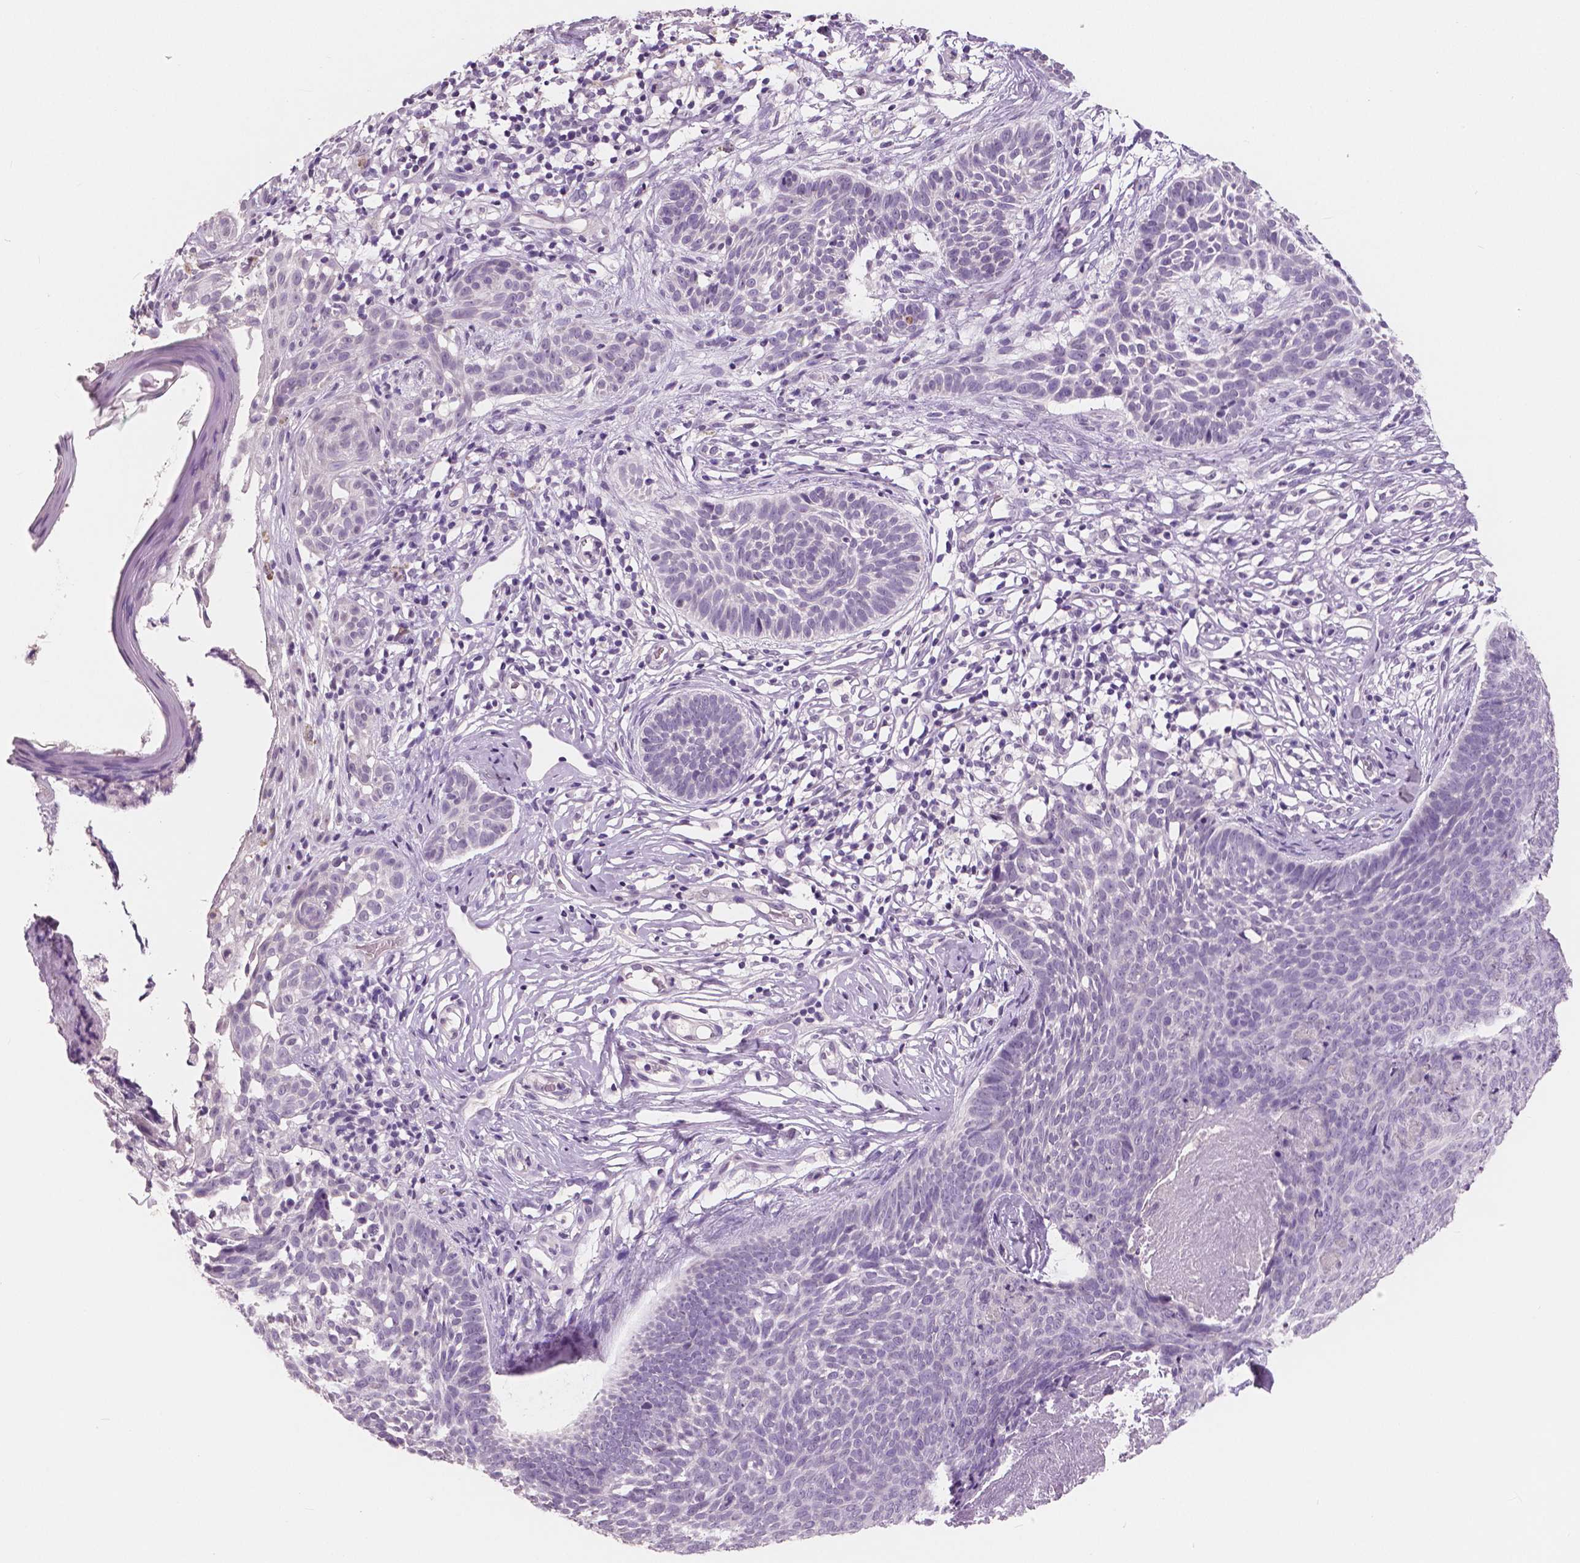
{"staining": {"intensity": "negative", "quantity": "none", "location": "none"}, "tissue": "skin cancer", "cell_type": "Tumor cells", "image_type": "cancer", "snomed": [{"axis": "morphology", "description": "Basal cell carcinoma"}, {"axis": "topography", "description": "Skin"}], "caption": "Histopathology image shows no significant protein positivity in tumor cells of skin basal cell carcinoma. Brightfield microscopy of immunohistochemistry stained with DAB (3,3'-diaminobenzidine) (brown) and hematoxylin (blue), captured at high magnification.", "gene": "NECAB1", "patient": {"sex": "male", "age": 85}}